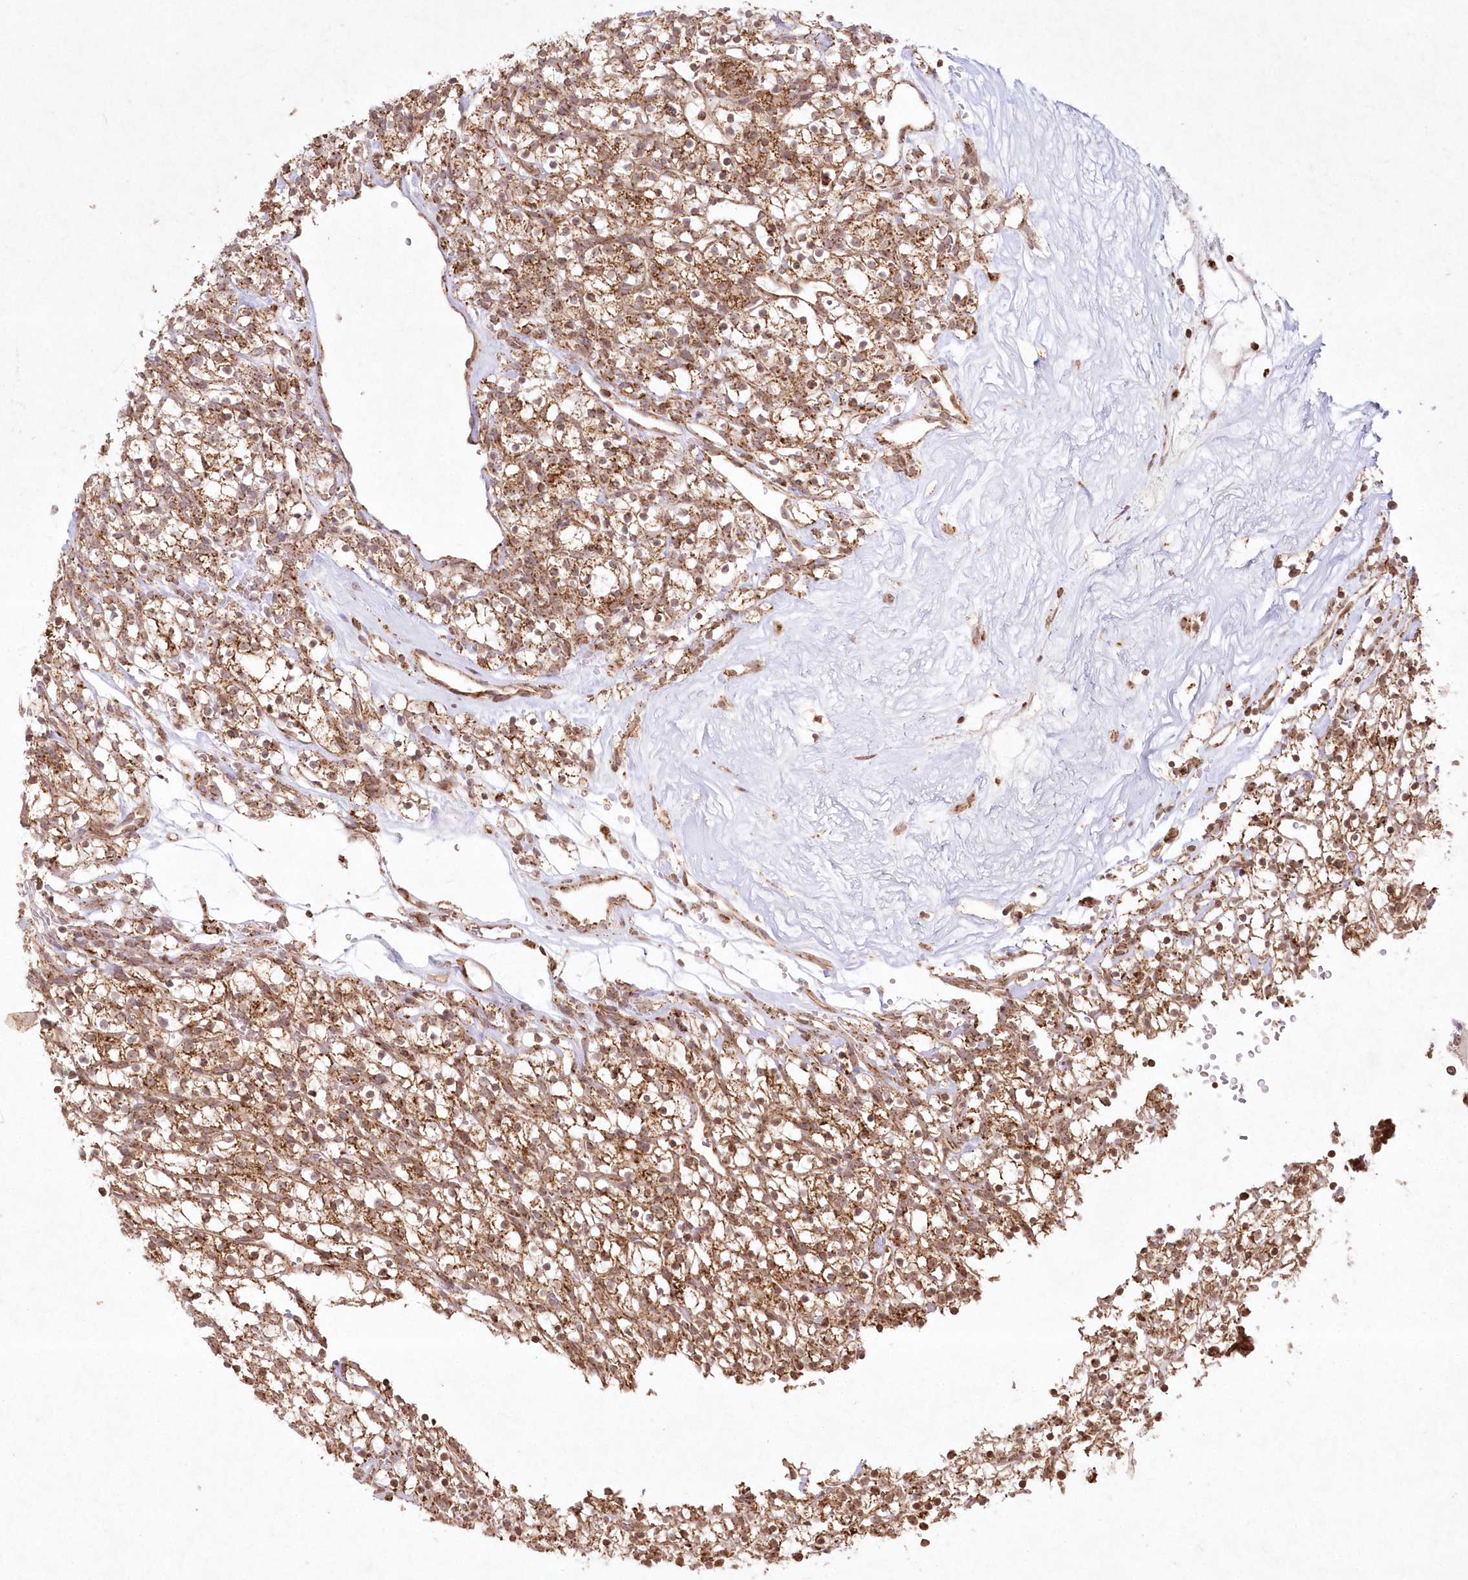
{"staining": {"intensity": "strong", "quantity": ">75%", "location": "cytoplasmic/membranous"}, "tissue": "renal cancer", "cell_type": "Tumor cells", "image_type": "cancer", "snomed": [{"axis": "morphology", "description": "Adenocarcinoma, NOS"}, {"axis": "topography", "description": "Kidney"}], "caption": "This is an image of immunohistochemistry (IHC) staining of renal adenocarcinoma, which shows strong staining in the cytoplasmic/membranous of tumor cells.", "gene": "LRPPRC", "patient": {"sex": "female", "age": 57}}